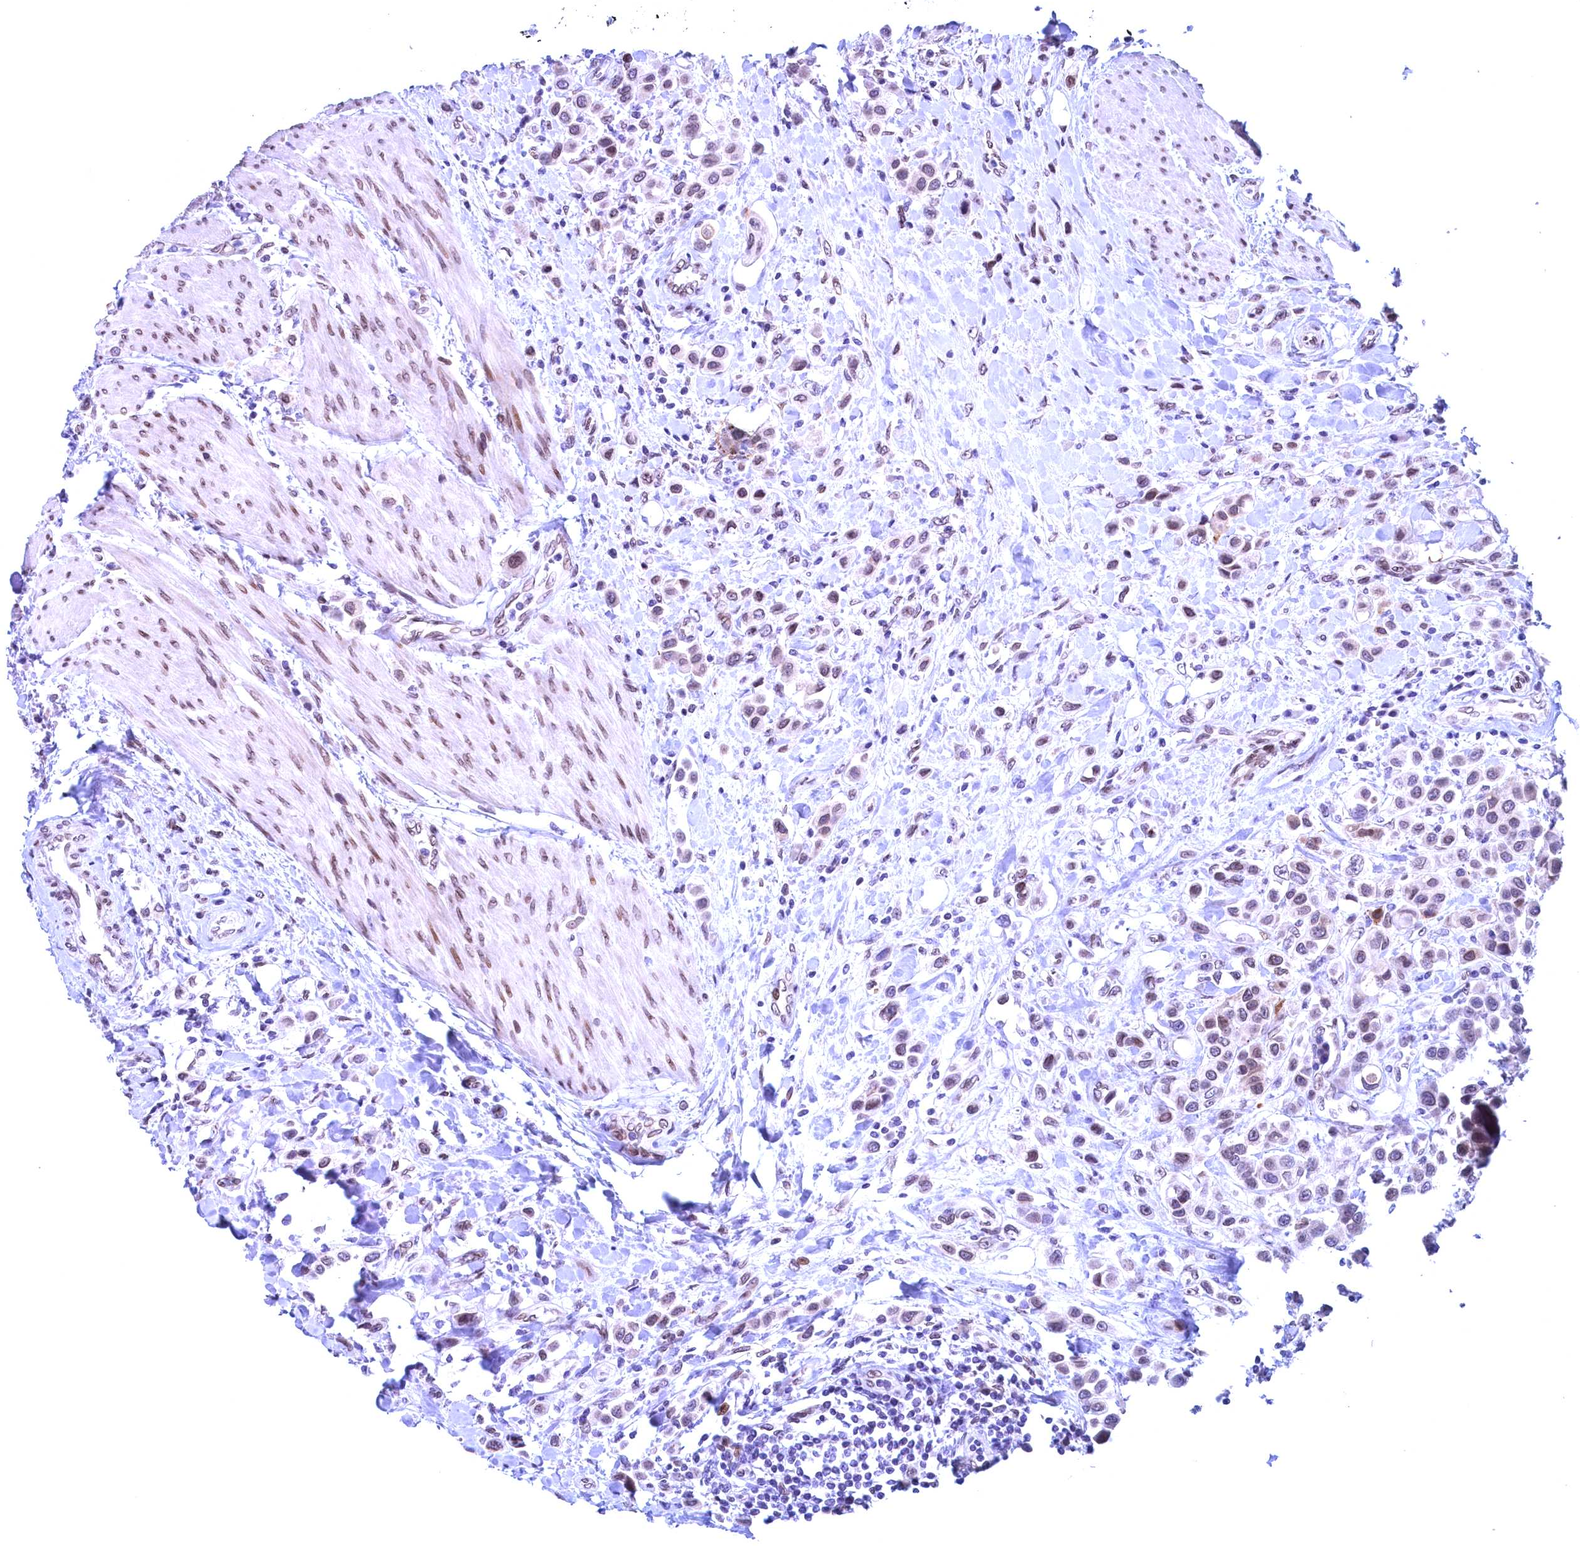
{"staining": {"intensity": "weak", "quantity": "25%-75%", "location": "cytoplasmic/membranous,nuclear"}, "tissue": "urothelial cancer", "cell_type": "Tumor cells", "image_type": "cancer", "snomed": [{"axis": "morphology", "description": "Urothelial carcinoma, High grade"}, {"axis": "topography", "description": "Urinary bladder"}], "caption": "Immunohistochemical staining of human urothelial cancer displays weak cytoplasmic/membranous and nuclear protein expression in about 25%-75% of tumor cells.", "gene": "GPSM1", "patient": {"sex": "male", "age": 50}}